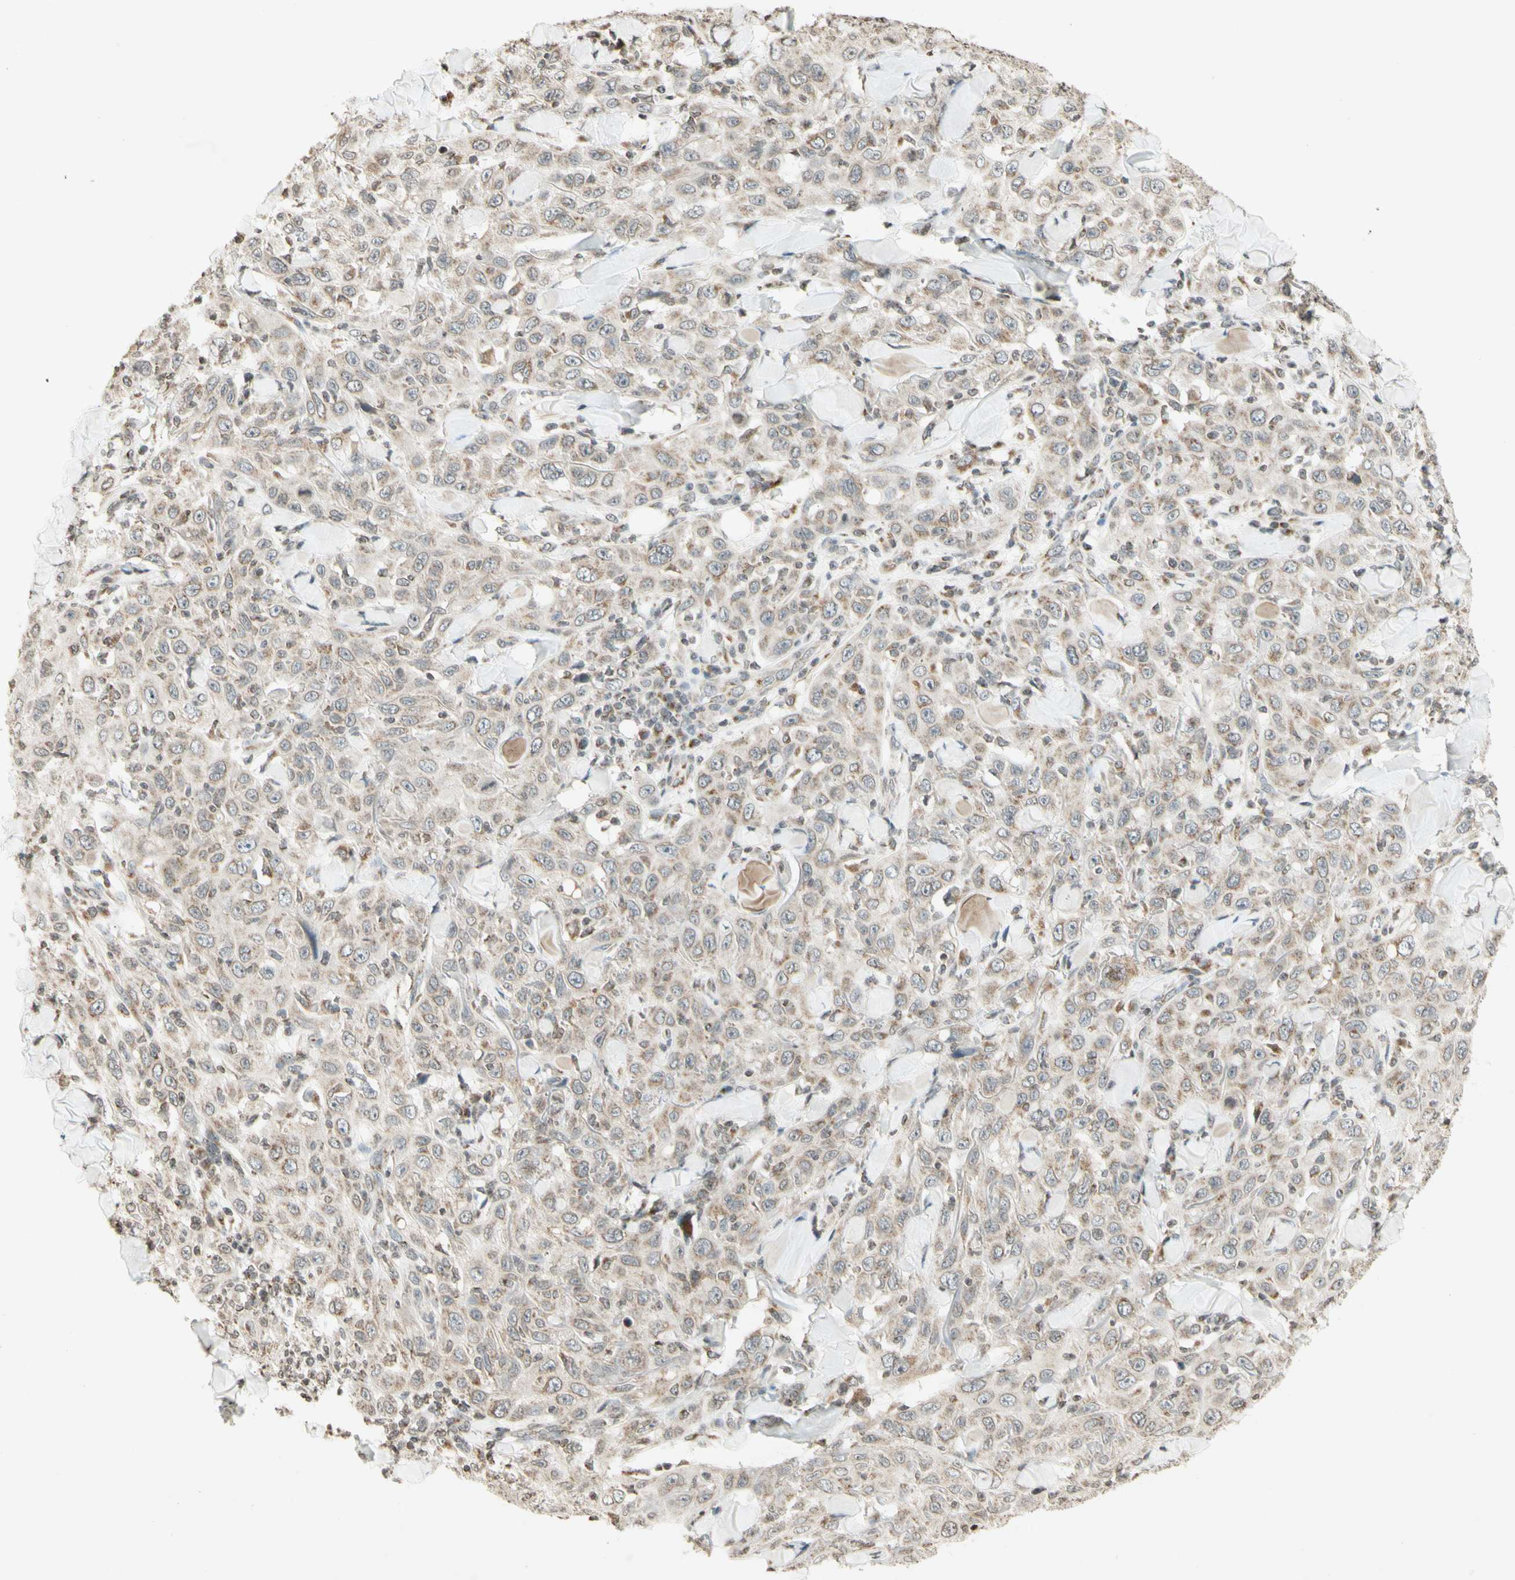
{"staining": {"intensity": "weak", "quantity": "25%-75%", "location": "cytoplasmic/membranous"}, "tissue": "skin cancer", "cell_type": "Tumor cells", "image_type": "cancer", "snomed": [{"axis": "morphology", "description": "Squamous cell carcinoma, NOS"}, {"axis": "topography", "description": "Skin"}], "caption": "Squamous cell carcinoma (skin) tissue exhibits weak cytoplasmic/membranous expression in about 25%-75% of tumor cells (Brightfield microscopy of DAB IHC at high magnification).", "gene": "CCNI", "patient": {"sex": "female", "age": 88}}